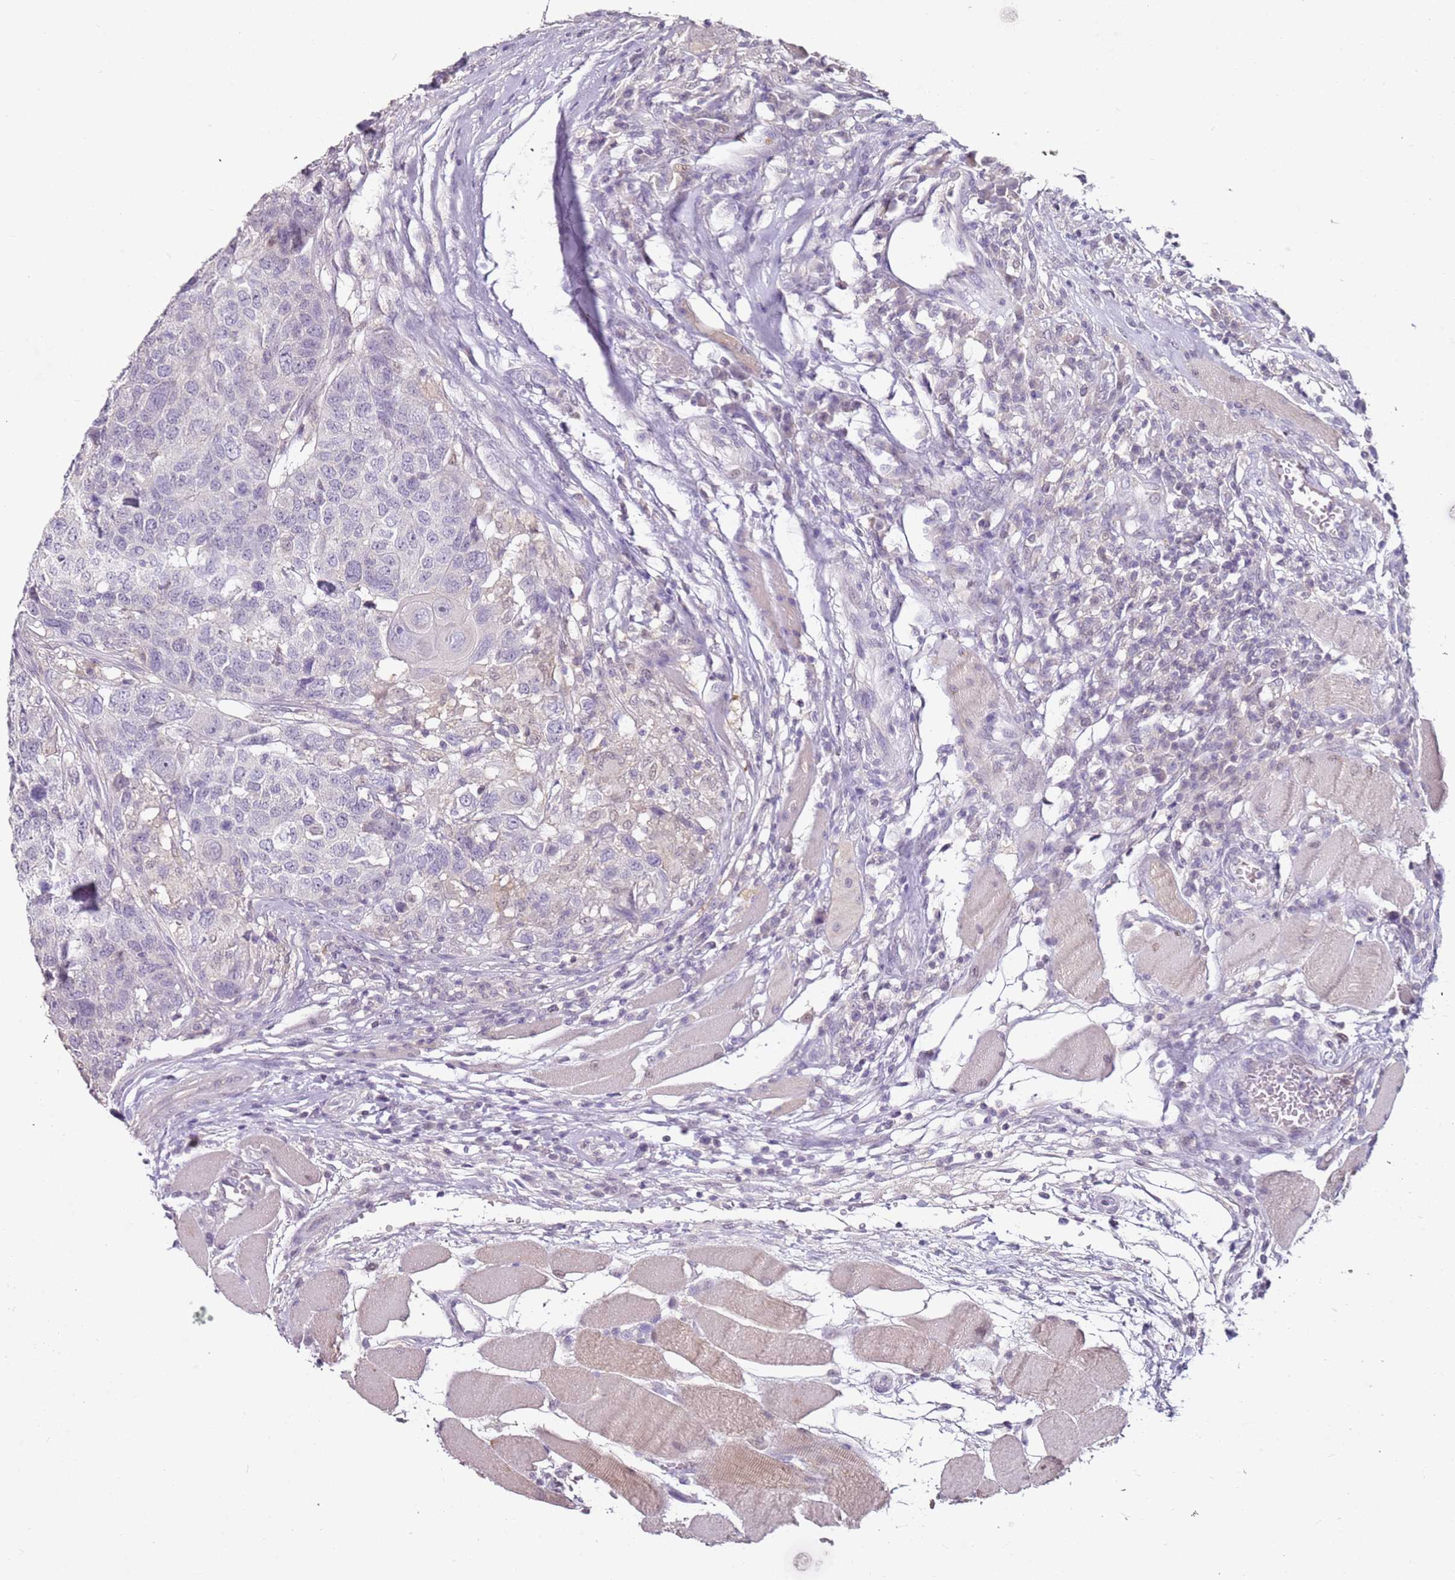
{"staining": {"intensity": "negative", "quantity": "none", "location": "none"}, "tissue": "head and neck cancer", "cell_type": "Tumor cells", "image_type": "cancer", "snomed": [{"axis": "morphology", "description": "Squamous cell carcinoma, NOS"}, {"axis": "topography", "description": "Head-Neck"}], "caption": "A high-resolution photomicrograph shows immunohistochemistry staining of head and neck squamous cell carcinoma, which demonstrates no significant expression in tumor cells.", "gene": "MDH1", "patient": {"sex": "male", "age": 66}}